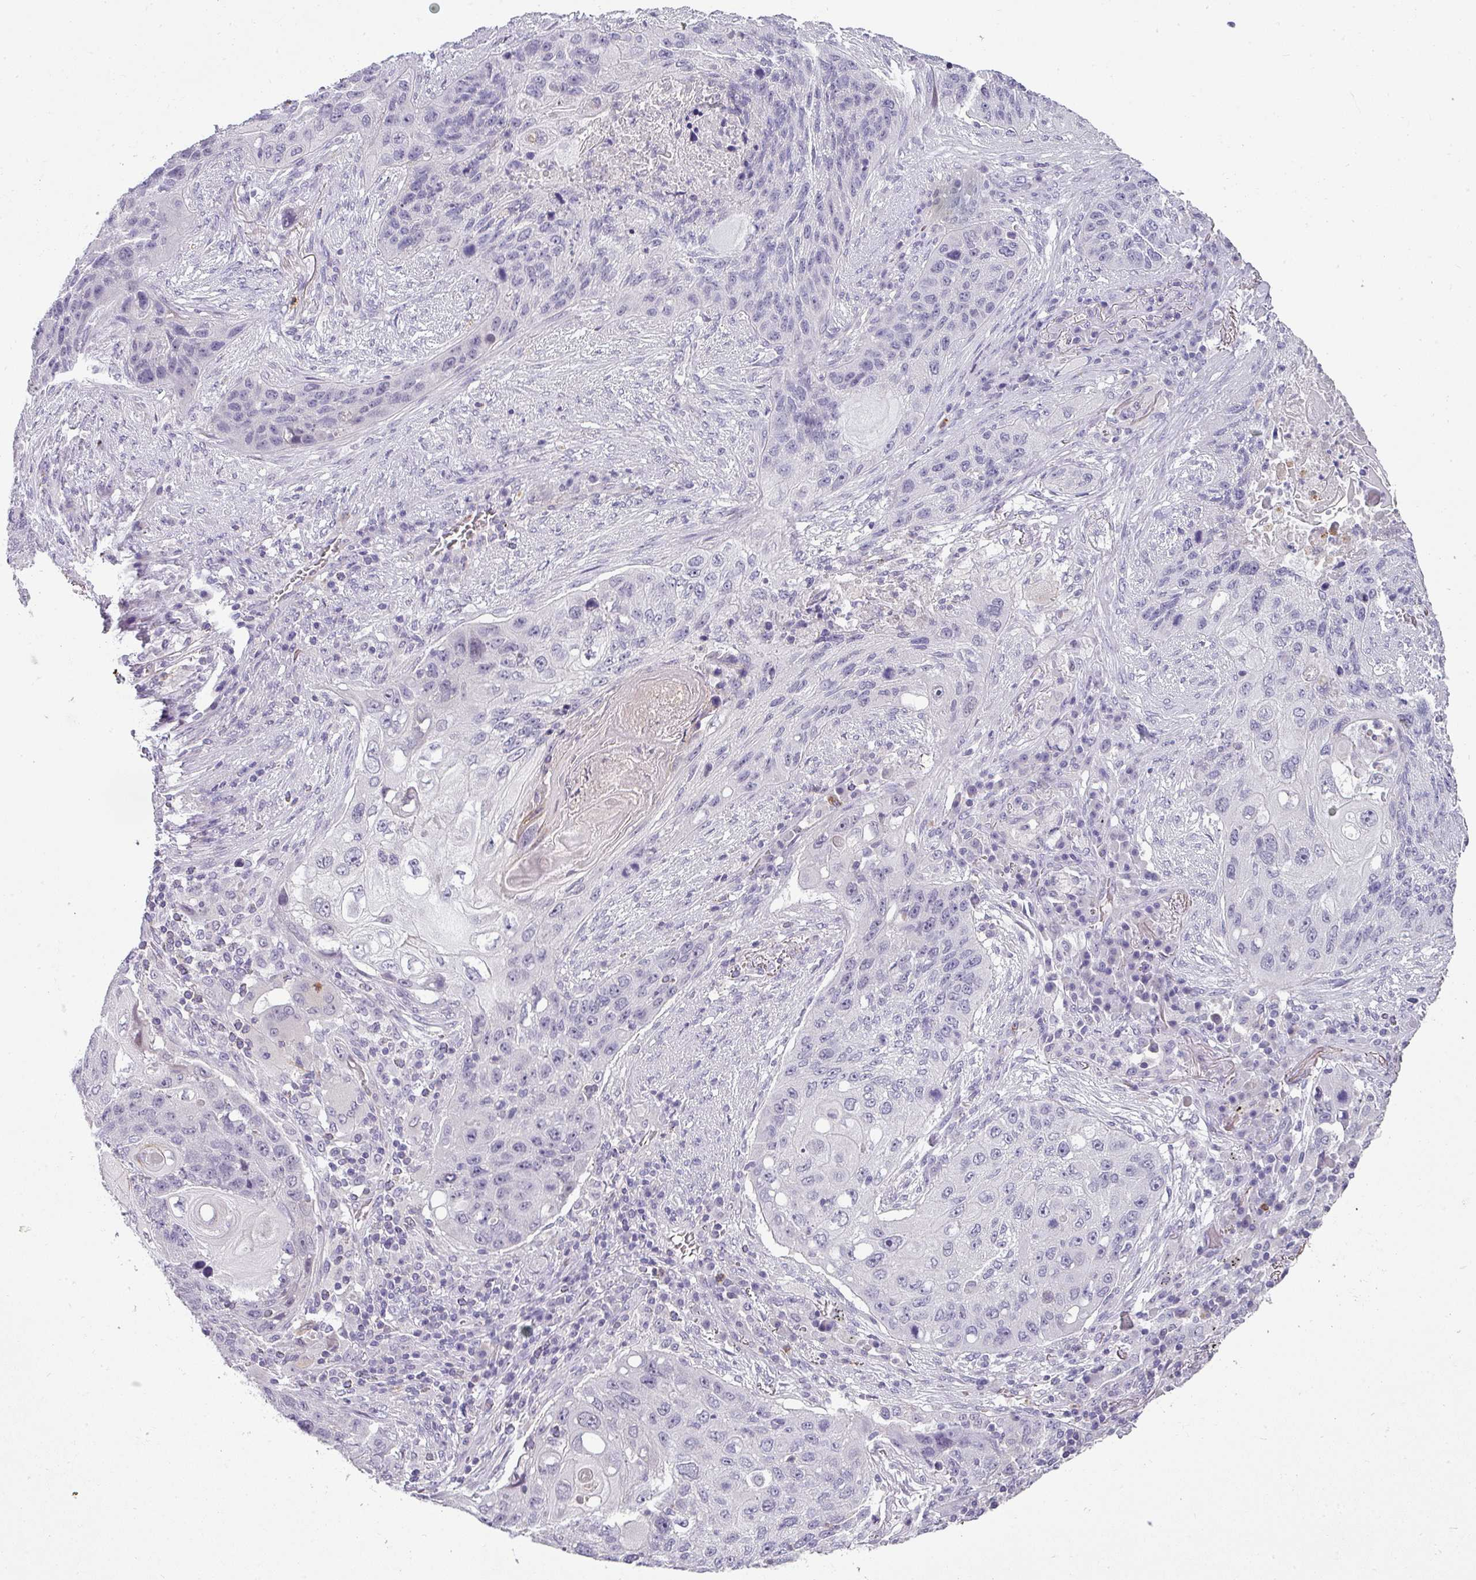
{"staining": {"intensity": "negative", "quantity": "none", "location": "none"}, "tissue": "lung cancer", "cell_type": "Tumor cells", "image_type": "cancer", "snomed": [{"axis": "morphology", "description": "Squamous cell carcinoma, NOS"}, {"axis": "topography", "description": "Lung"}], "caption": "Tumor cells are negative for protein expression in human lung cancer.", "gene": "BTLA", "patient": {"sex": "female", "age": 63}}